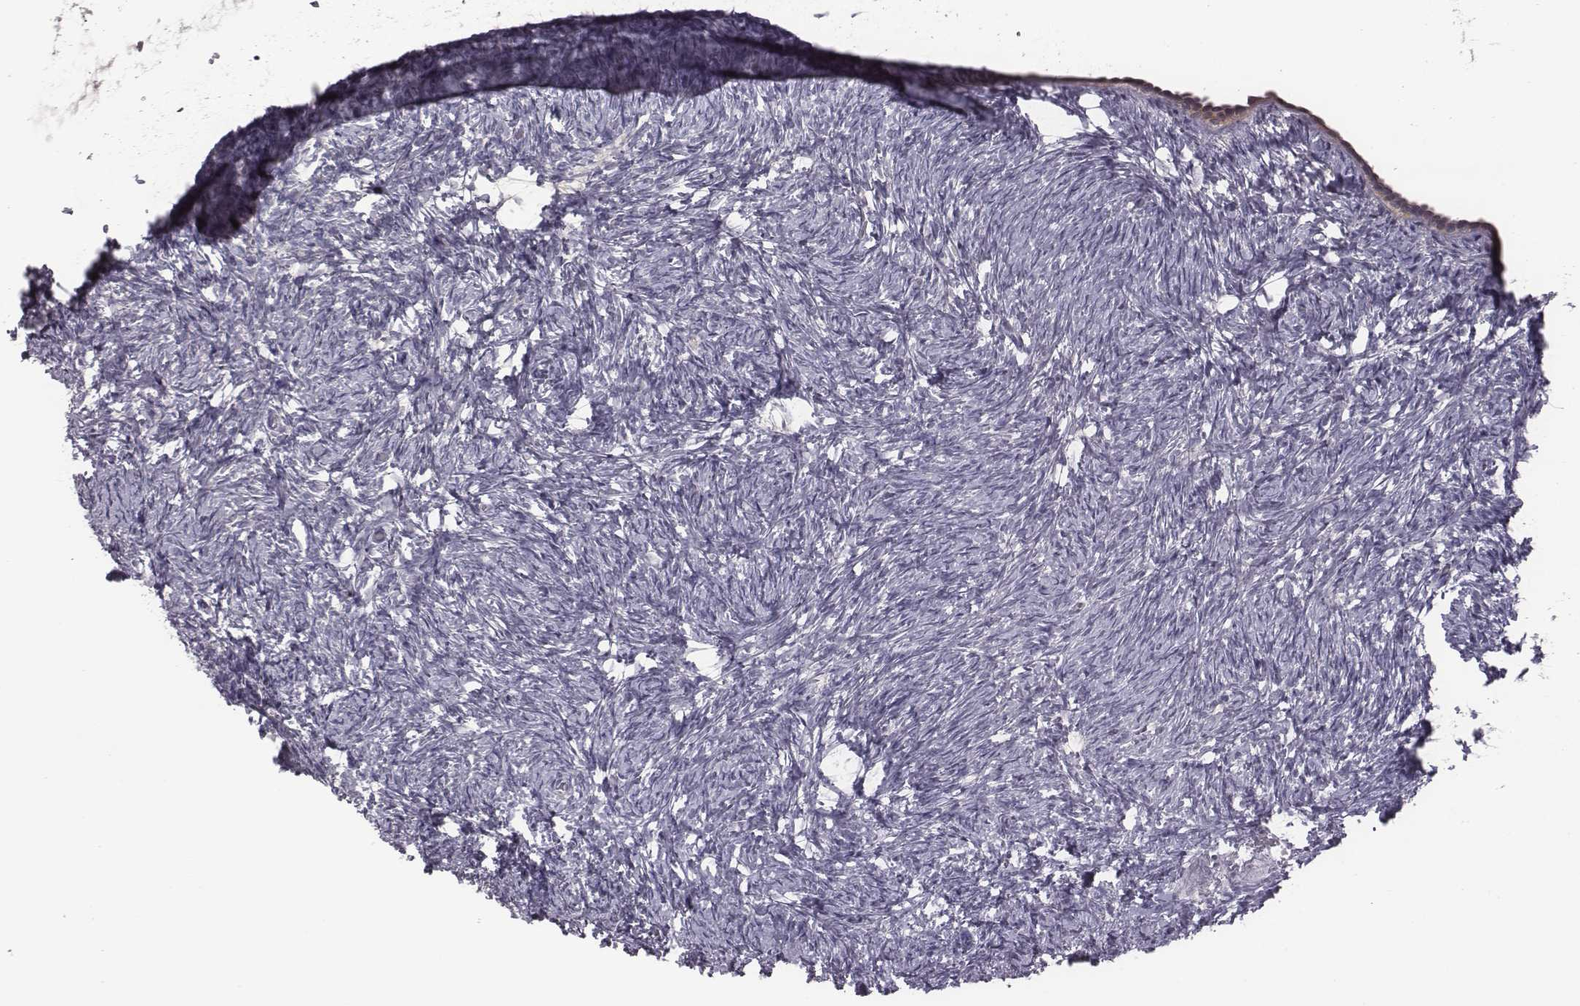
{"staining": {"intensity": "negative", "quantity": "none", "location": "none"}, "tissue": "ovary", "cell_type": "Ovarian stroma cells", "image_type": "normal", "snomed": [{"axis": "morphology", "description": "Normal tissue, NOS"}, {"axis": "topography", "description": "Ovary"}], "caption": "Human ovary stained for a protein using immunohistochemistry (IHC) reveals no staining in ovarian stroma cells.", "gene": "BICDL1", "patient": {"sex": "female", "age": 39}}